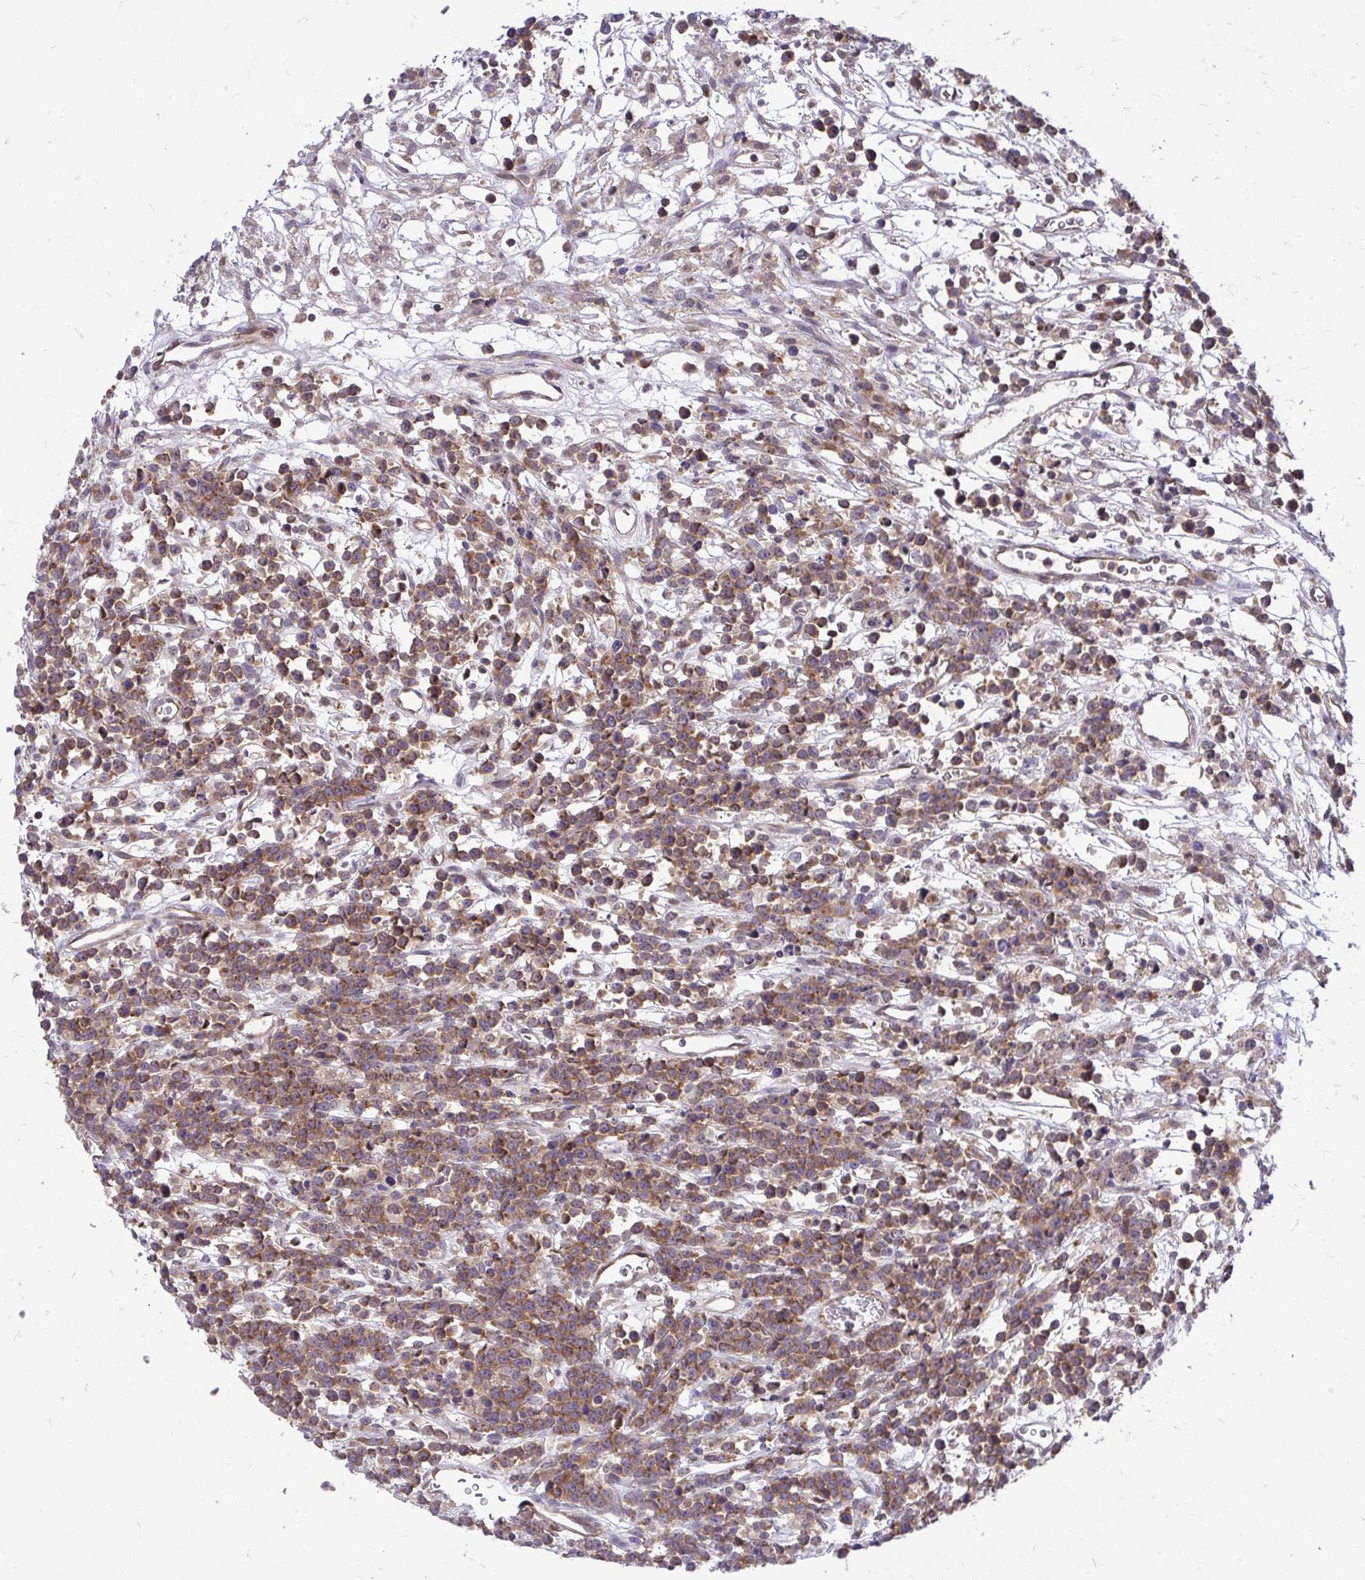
{"staining": {"intensity": "moderate", "quantity": "25%-75%", "location": "cytoplasmic/membranous"}, "tissue": "lymphoma", "cell_type": "Tumor cells", "image_type": "cancer", "snomed": [{"axis": "morphology", "description": "Malignant lymphoma, non-Hodgkin's type, High grade"}, {"axis": "topography", "description": "Ovary"}], "caption": "High-power microscopy captured an immunohistochemistry image of high-grade malignant lymphoma, non-Hodgkin's type, revealing moderate cytoplasmic/membranous expression in approximately 25%-75% of tumor cells. (Brightfield microscopy of DAB IHC at high magnification).", "gene": "HDHD2", "patient": {"sex": "female", "age": 56}}